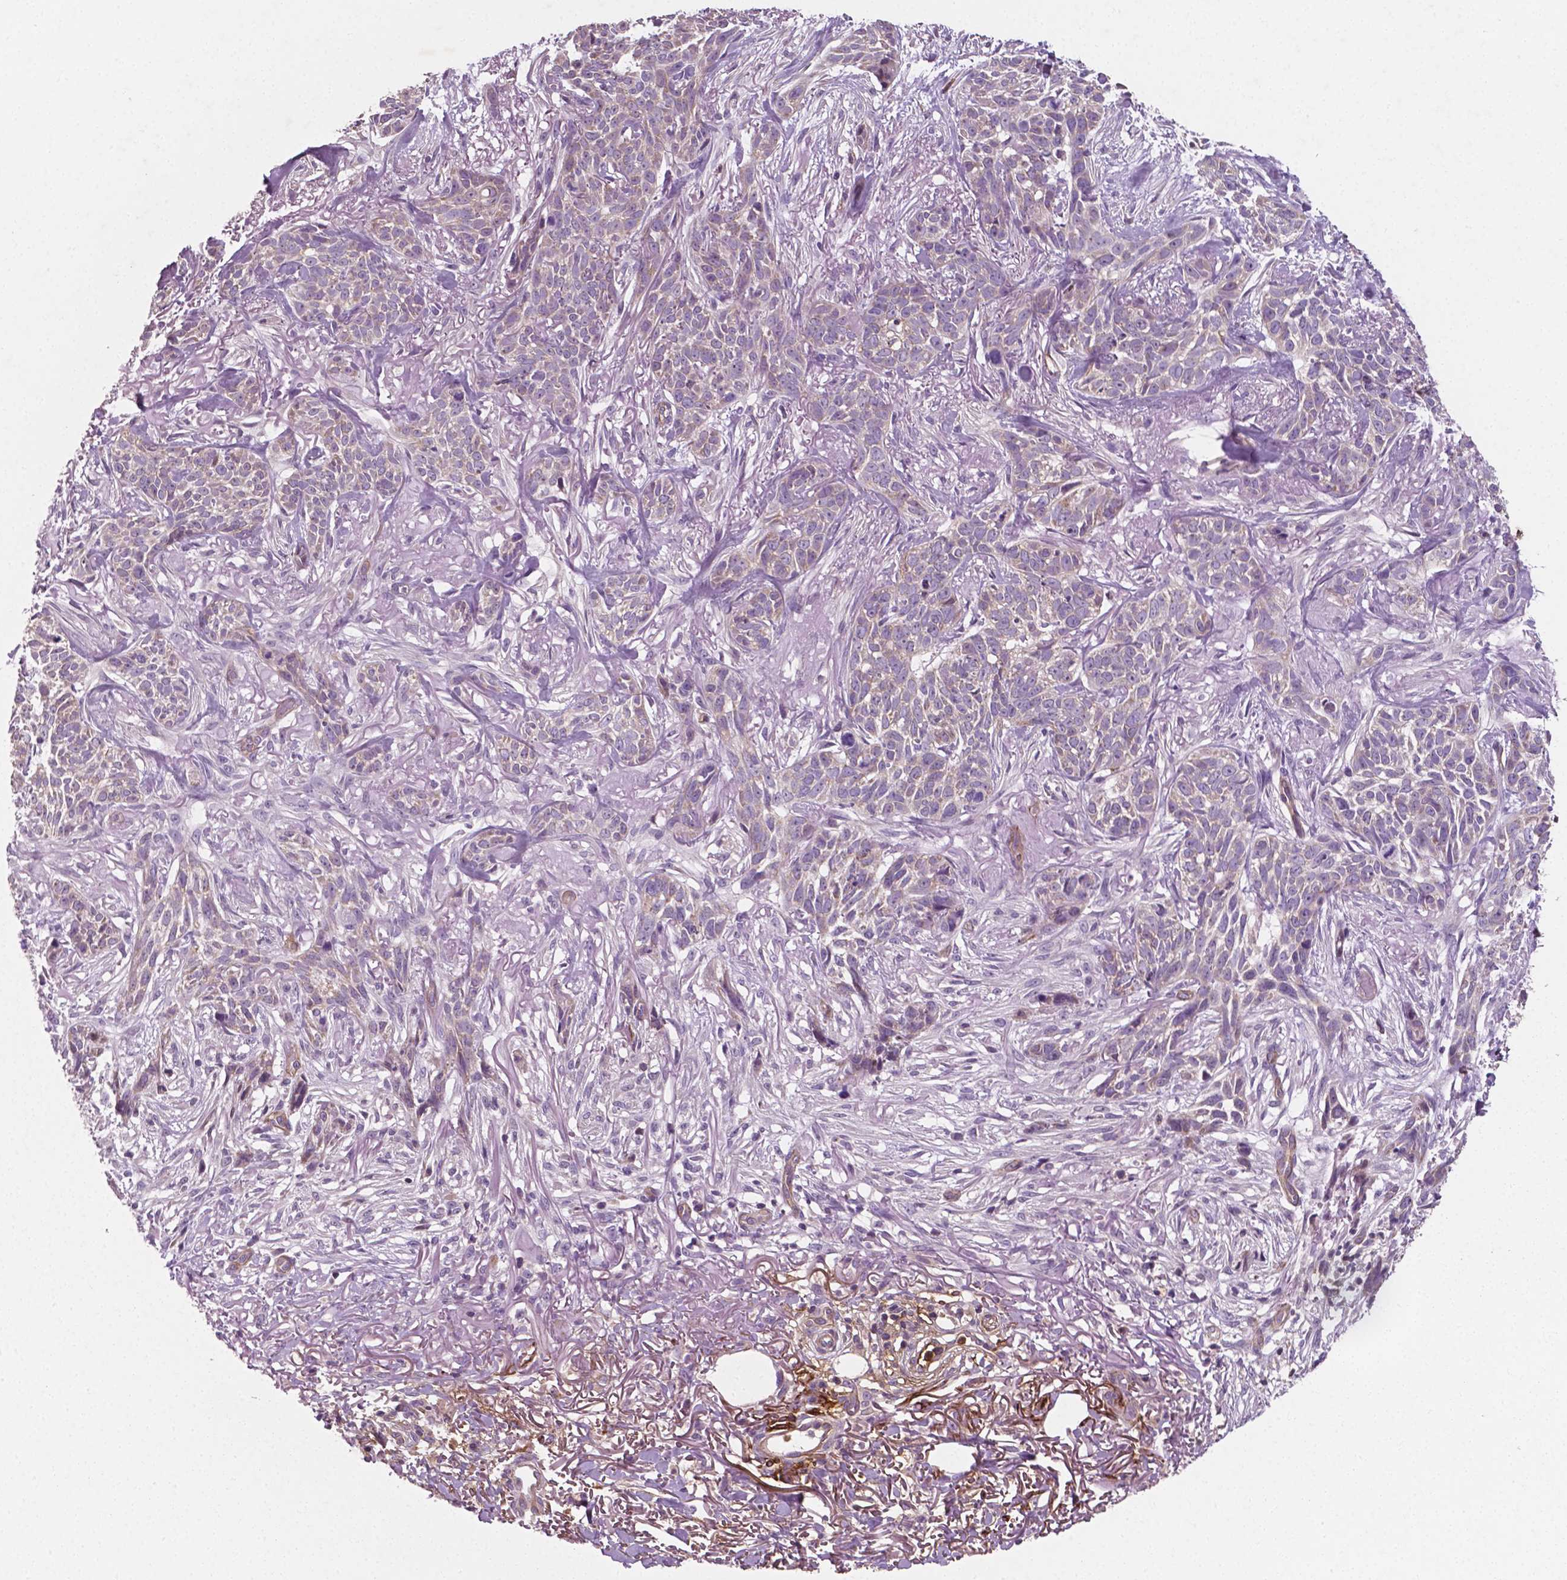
{"staining": {"intensity": "negative", "quantity": "none", "location": "none"}, "tissue": "skin cancer", "cell_type": "Tumor cells", "image_type": "cancer", "snomed": [{"axis": "morphology", "description": "Basal cell carcinoma"}, {"axis": "topography", "description": "Skin"}], "caption": "There is no significant expression in tumor cells of skin basal cell carcinoma.", "gene": "PTX3", "patient": {"sex": "male", "age": 74}}